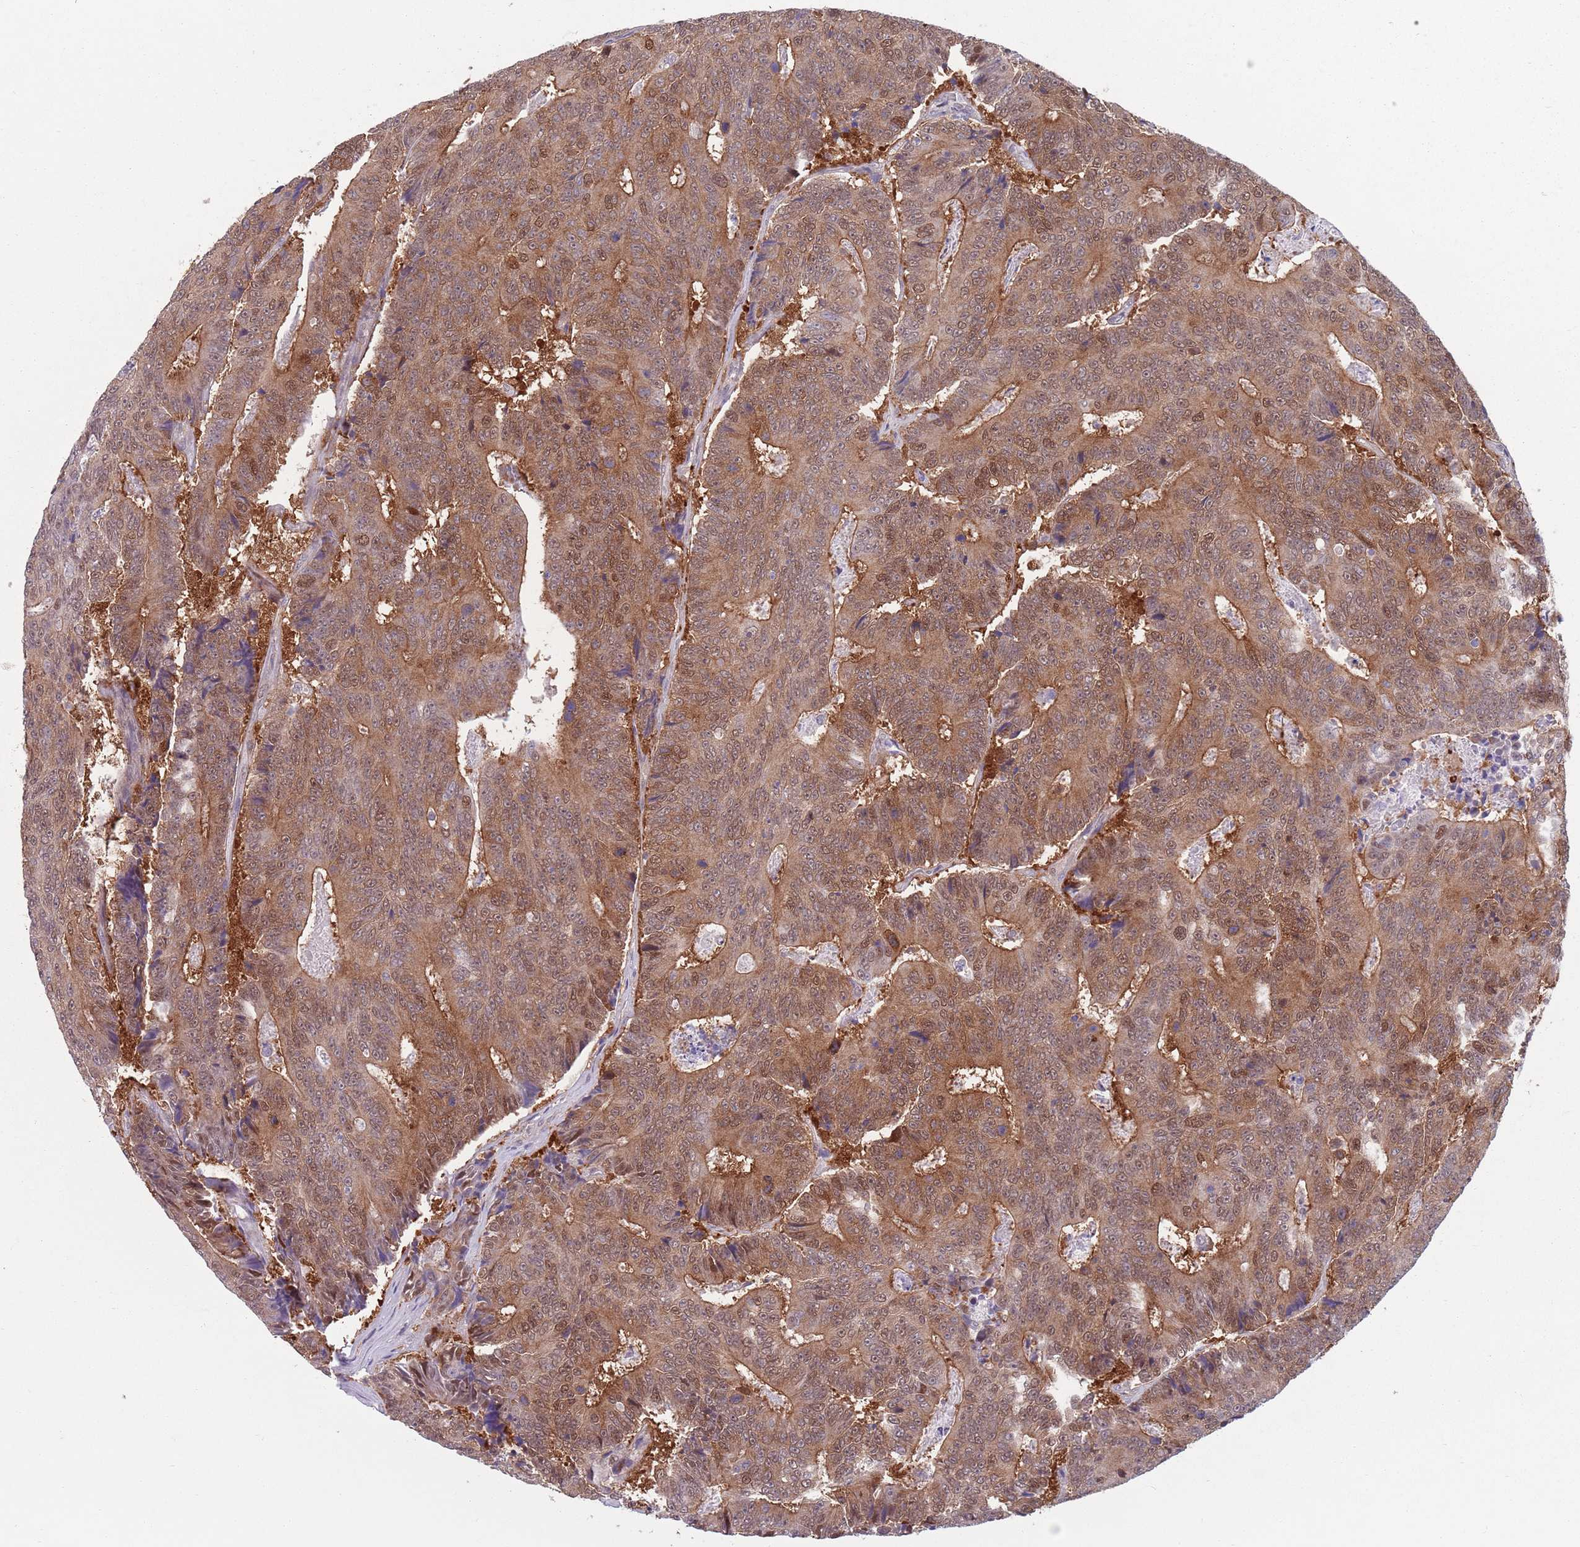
{"staining": {"intensity": "moderate", "quantity": ">75%", "location": "cytoplasmic/membranous,nuclear"}, "tissue": "colorectal cancer", "cell_type": "Tumor cells", "image_type": "cancer", "snomed": [{"axis": "morphology", "description": "Adenocarcinoma, NOS"}, {"axis": "topography", "description": "Colon"}], "caption": "DAB (3,3'-diaminobenzidine) immunohistochemical staining of human colorectal cancer demonstrates moderate cytoplasmic/membranous and nuclear protein staining in about >75% of tumor cells.", "gene": "CLNS1A", "patient": {"sex": "male", "age": 83}}